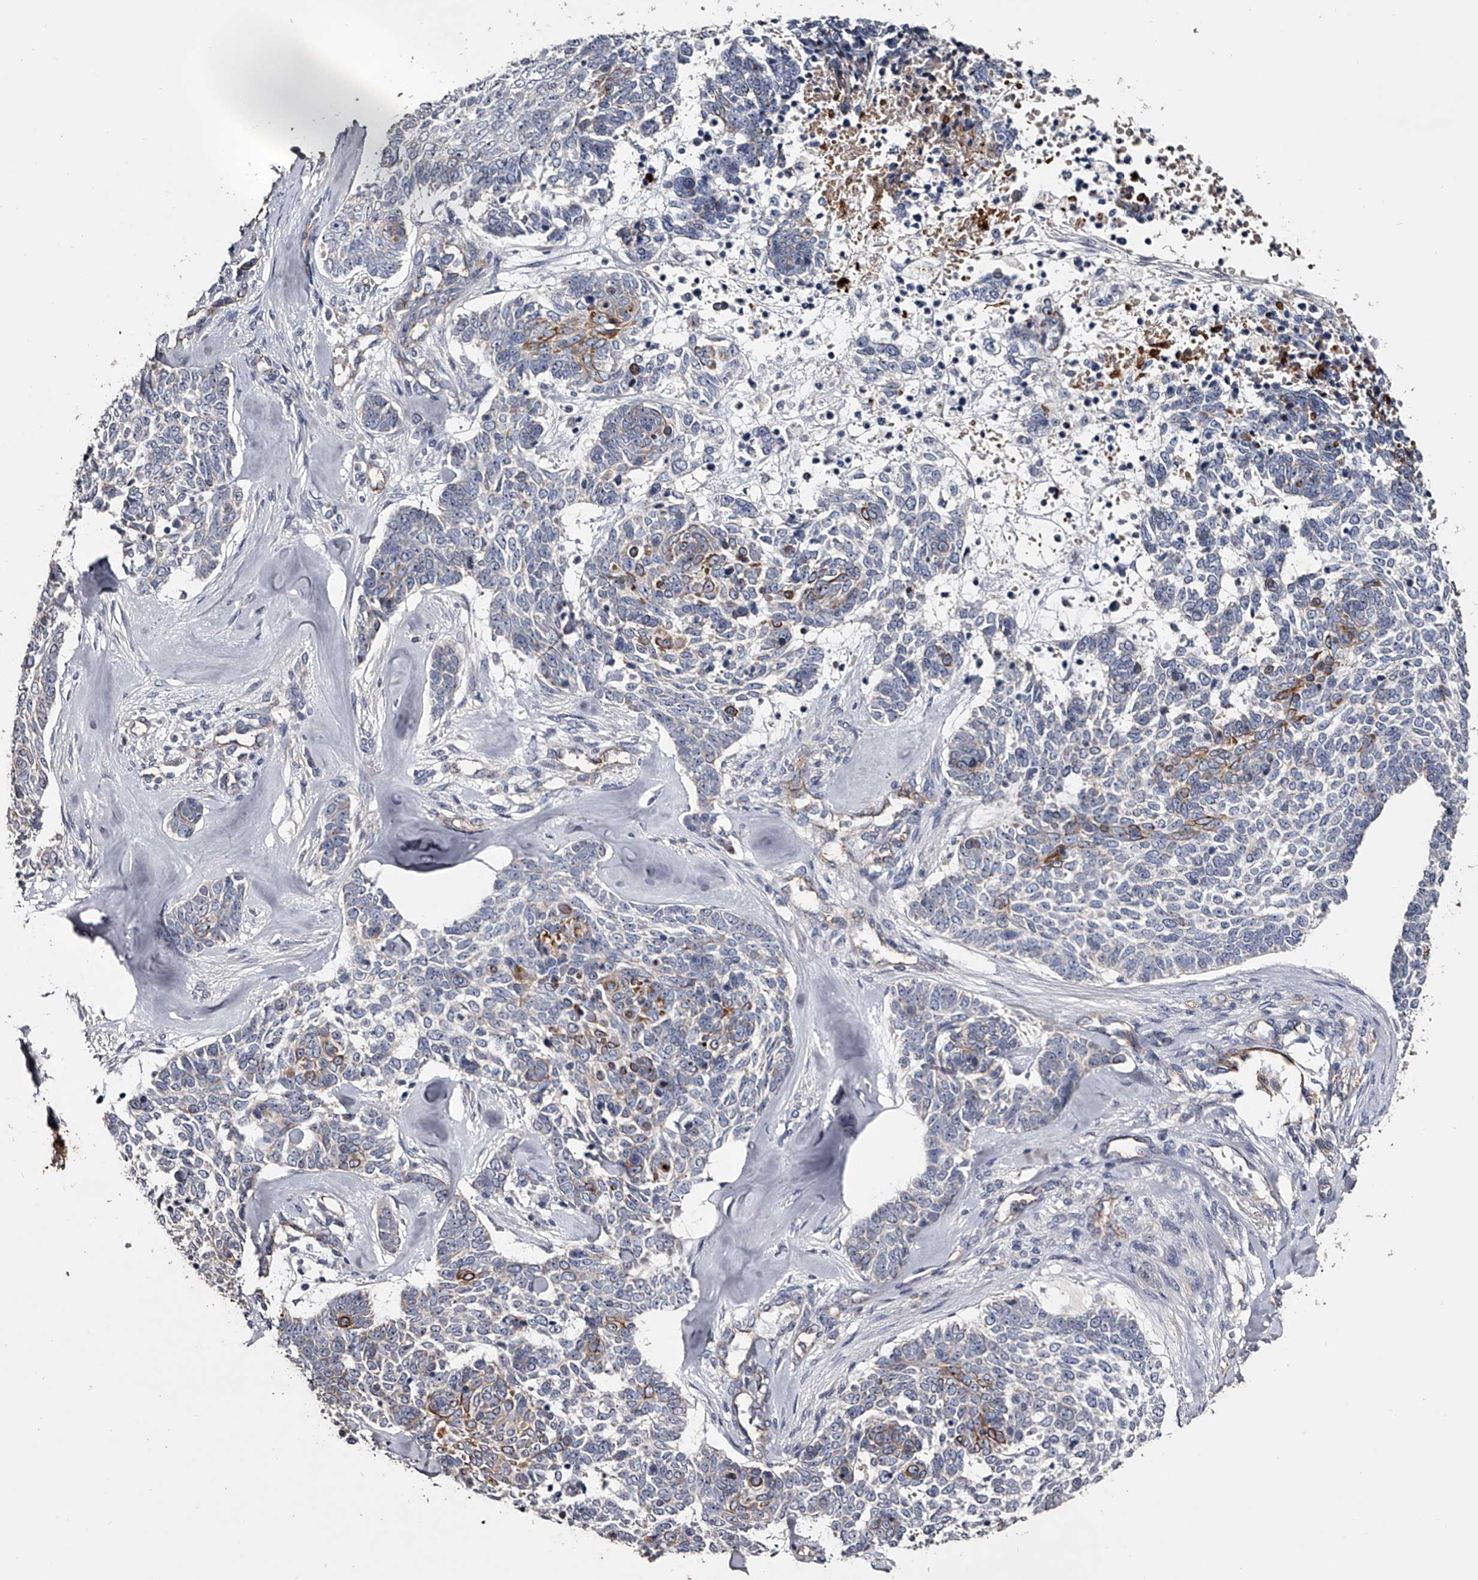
{"staining": {"intensity": "moderate", "quantity": "<25%", "location": "cytoplasmic/membranous"}, "tissue": "skin cancer", "cell_type": "Tumor cells", "image_type": "cancer", "snomed": [{"axis": "morphology", "description": "Basal cell carcinoma"}, {"axis": "topography", "description": "Skin"}], "caption": "Basal cell carcinoma (skin) stained with IHC demonstrates moderate cytoplasmic/membranous staining in approximately <25% of tumor cells.", "gene": "MDN1", "patient": {"sex": "female", "age": 81}}